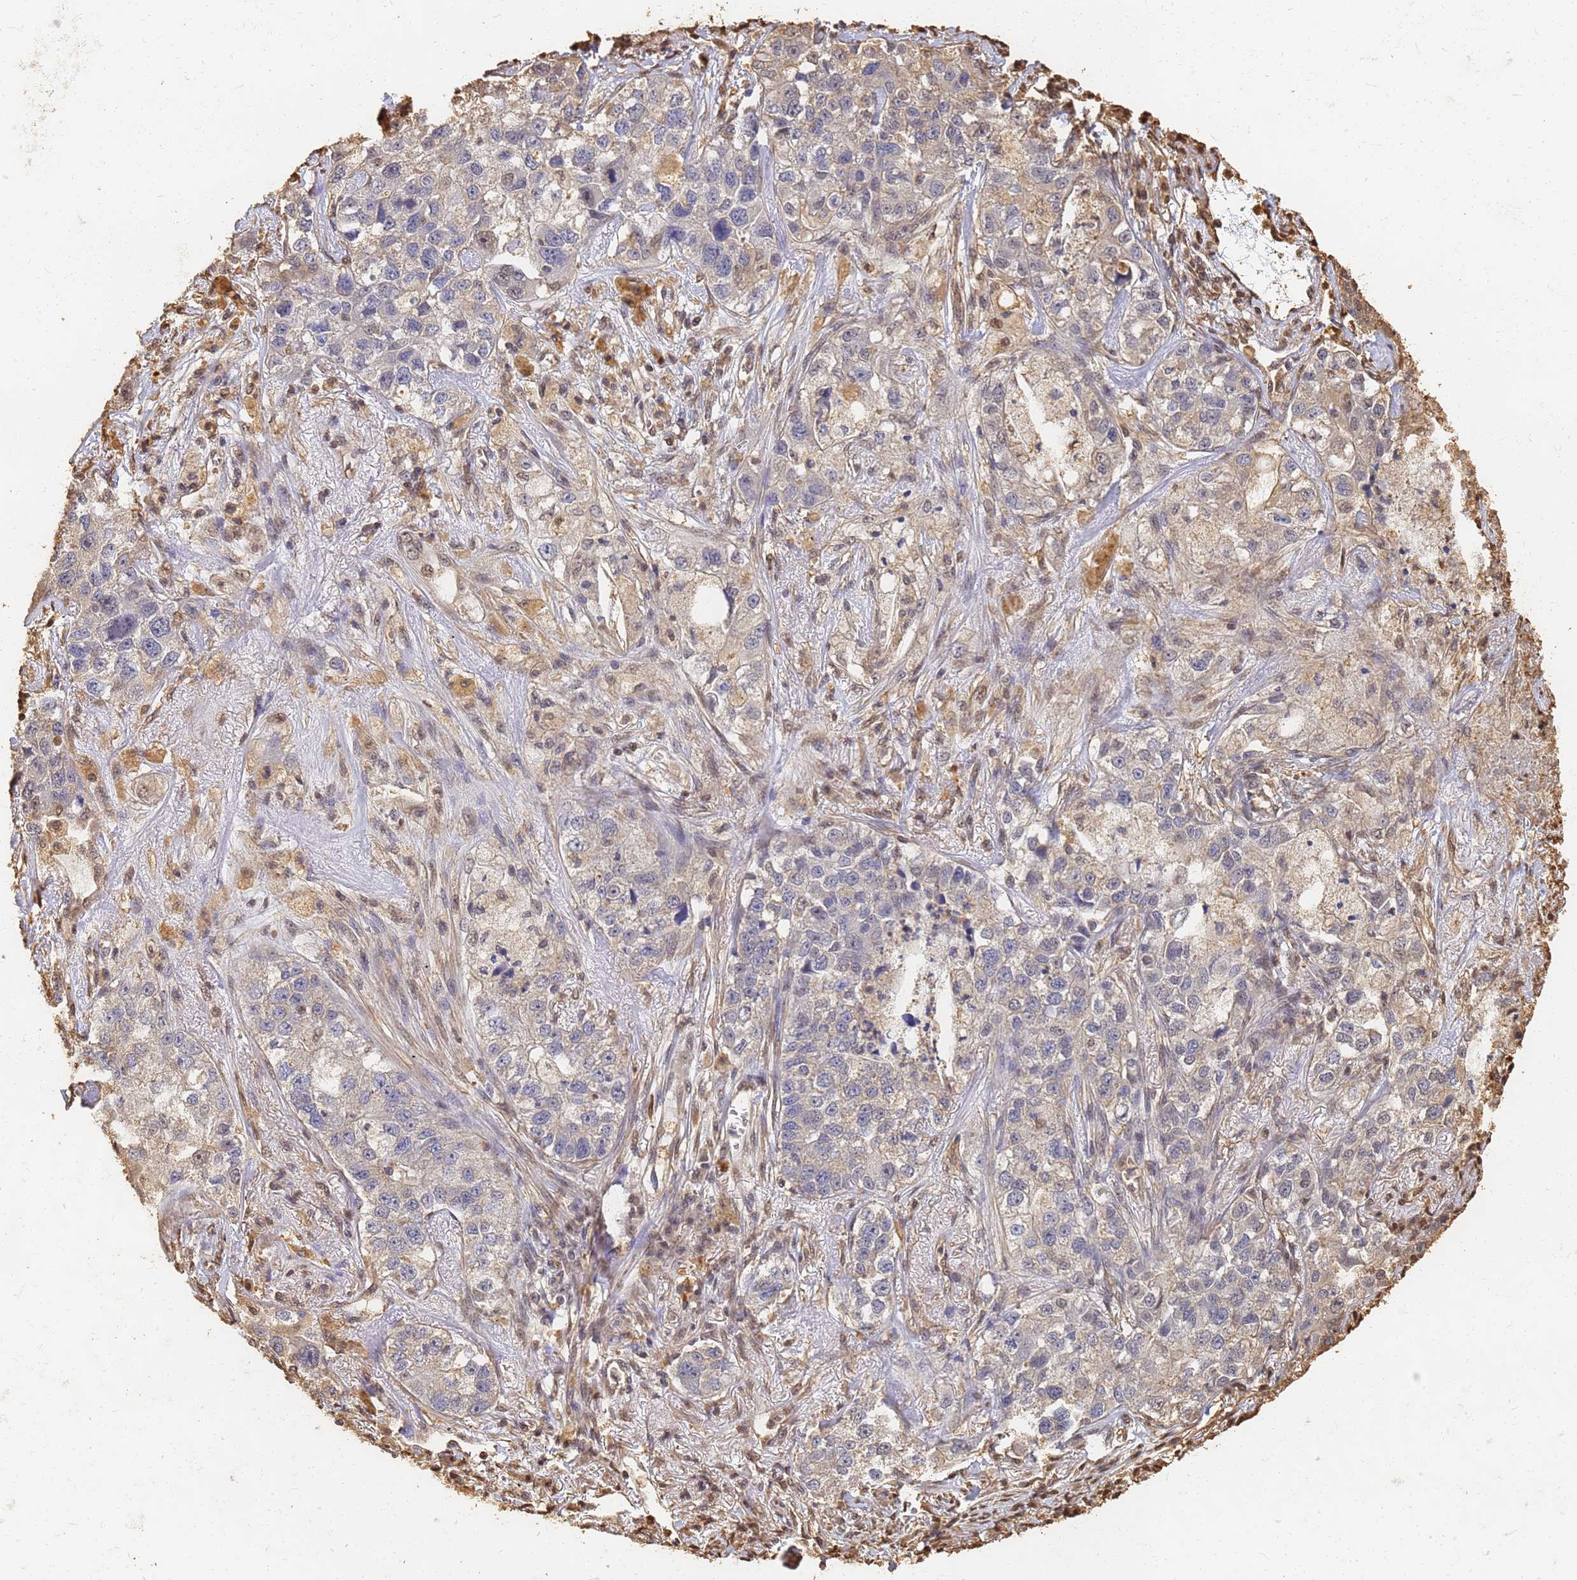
{"staining": {"intensity": "negative", "quantity": "none", "location": "none"}, "tissue": "lung cancer", "cell_type": "Tumor cells", "image_type": "cancer", "snomed": [{"axis": "morphology", "description": "Adenocarcinoma, NOS"}, {"axis": "topography", "description": "Lung"}], "caption": "Immunohistochemistry (IHC) of adenocarcinoma (lung) reveals no staining in tumor cells. (DAB (3,3'-diaminobenzidine) immunohistochemistry visualized using brightfield microscopy, high magnification).", "gene": "JAK2", "patient": {"sex": "male", "age": 49}}